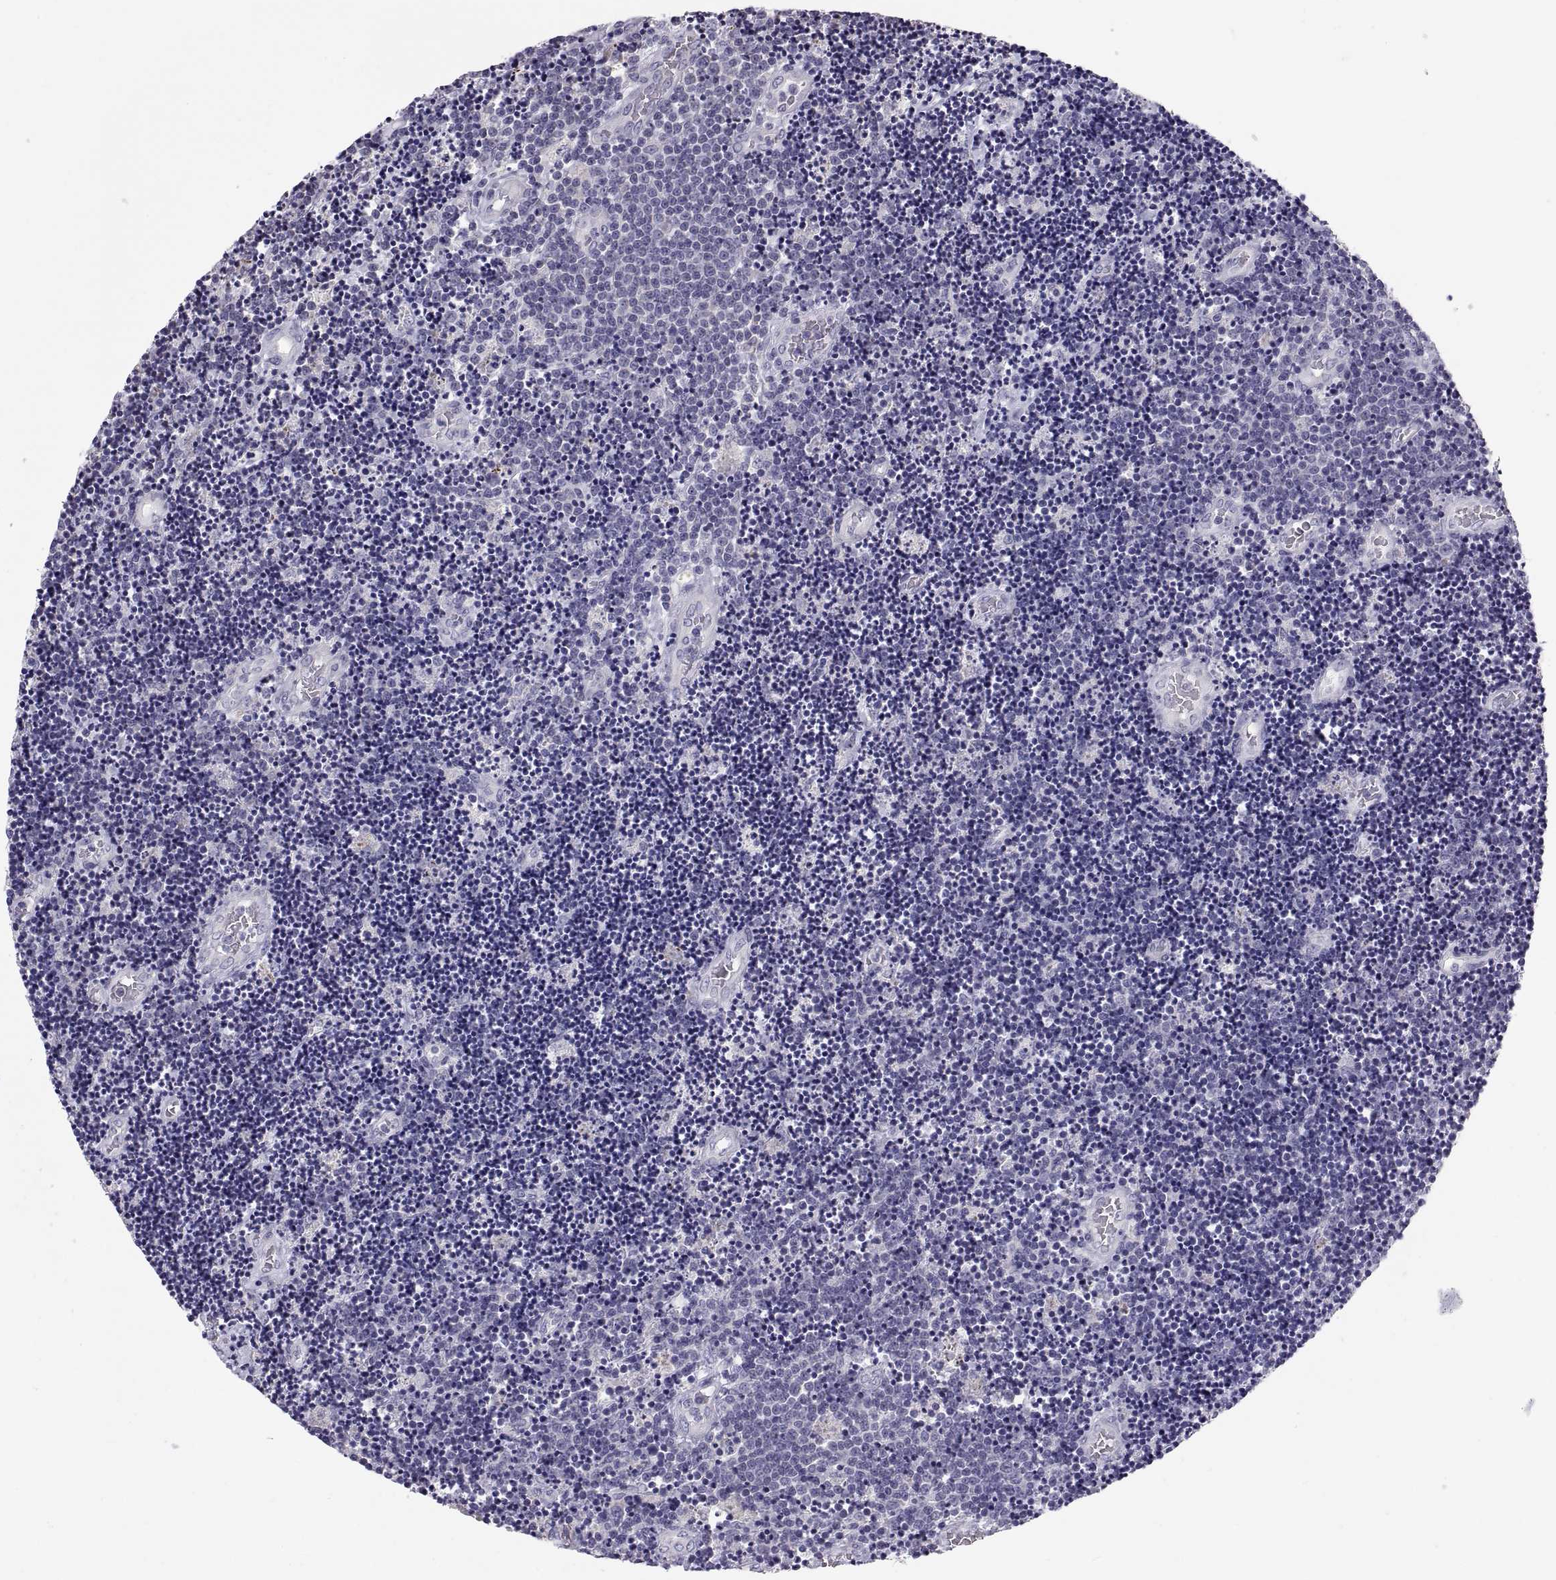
{"staining": {"intensity": "negative", "quantity": "none", "location": "none"}, "tissue": "lymphoma", "cell_type": "Tumor cells", "image_type": "cancer", "snomed": [{"axis": "morphology", "description": "Malignant lymphoma, non-Hodgkin's type, Low grade"}, {"axis": "topography", "description": "Brain"}], "caption": "The image demonstrates no staining of tumor cells in lymphoma.", "gene": "TNNC1", "patient": {"sex": "female", "age": 66}}